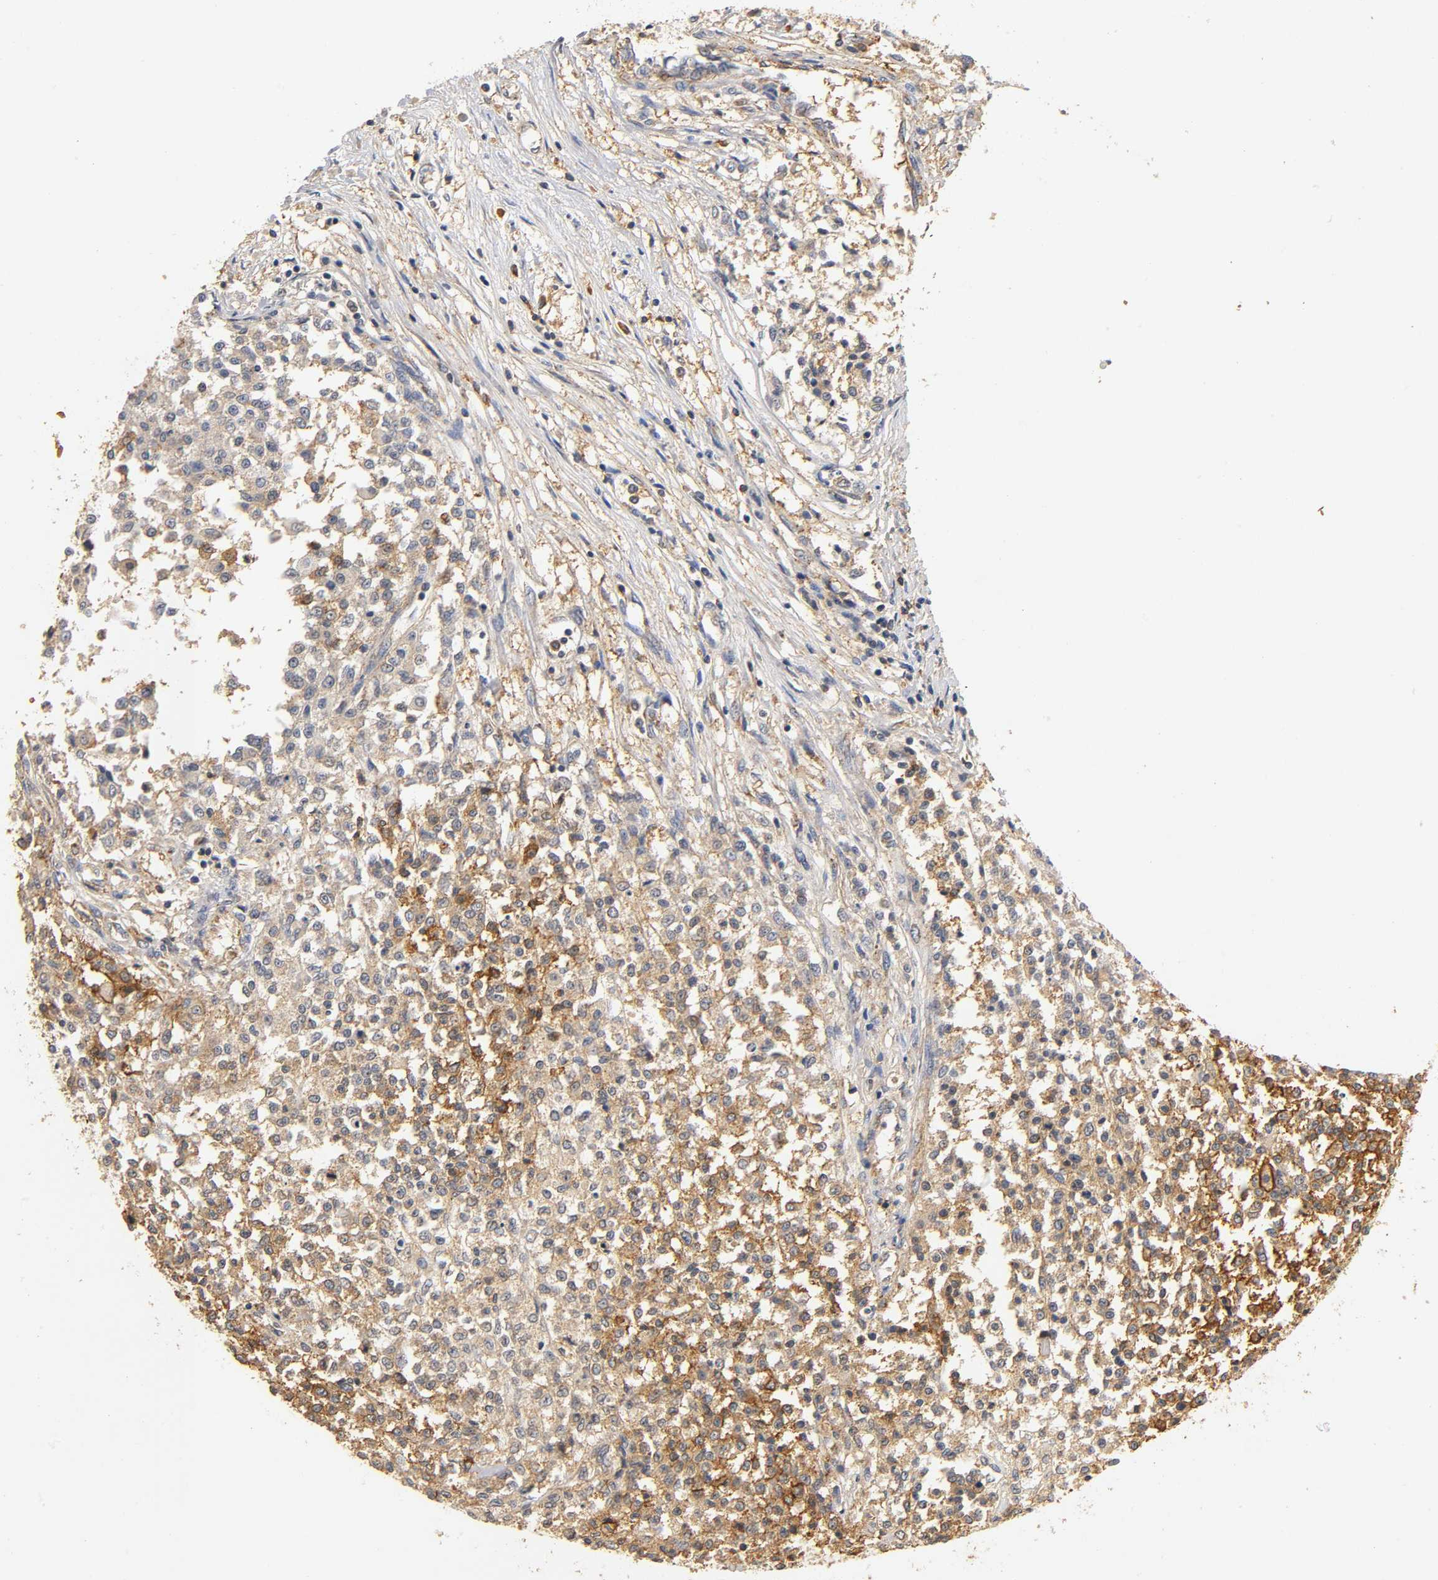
{"staining": {"intensity": "strong", "quantity": ">75%", "location": "cytoplasmic/membranous"}, "tissue": "testis cancer", "cell_type": "Tumor cells", "image_type": "cancer", "snomed": [{"axis": "morphology", "description": "Seminoma, NOS"}, {"axis": "topography", "description": "Testis"}], "caption": "An IHC image of tumor tissue is shown. Protein staining in brown highlights strong cytoplasmic/membranous positivity in testis seminoma within tumor cells.", "gene": "SCAP", "patient": {"sex": "male", "age": 59}}